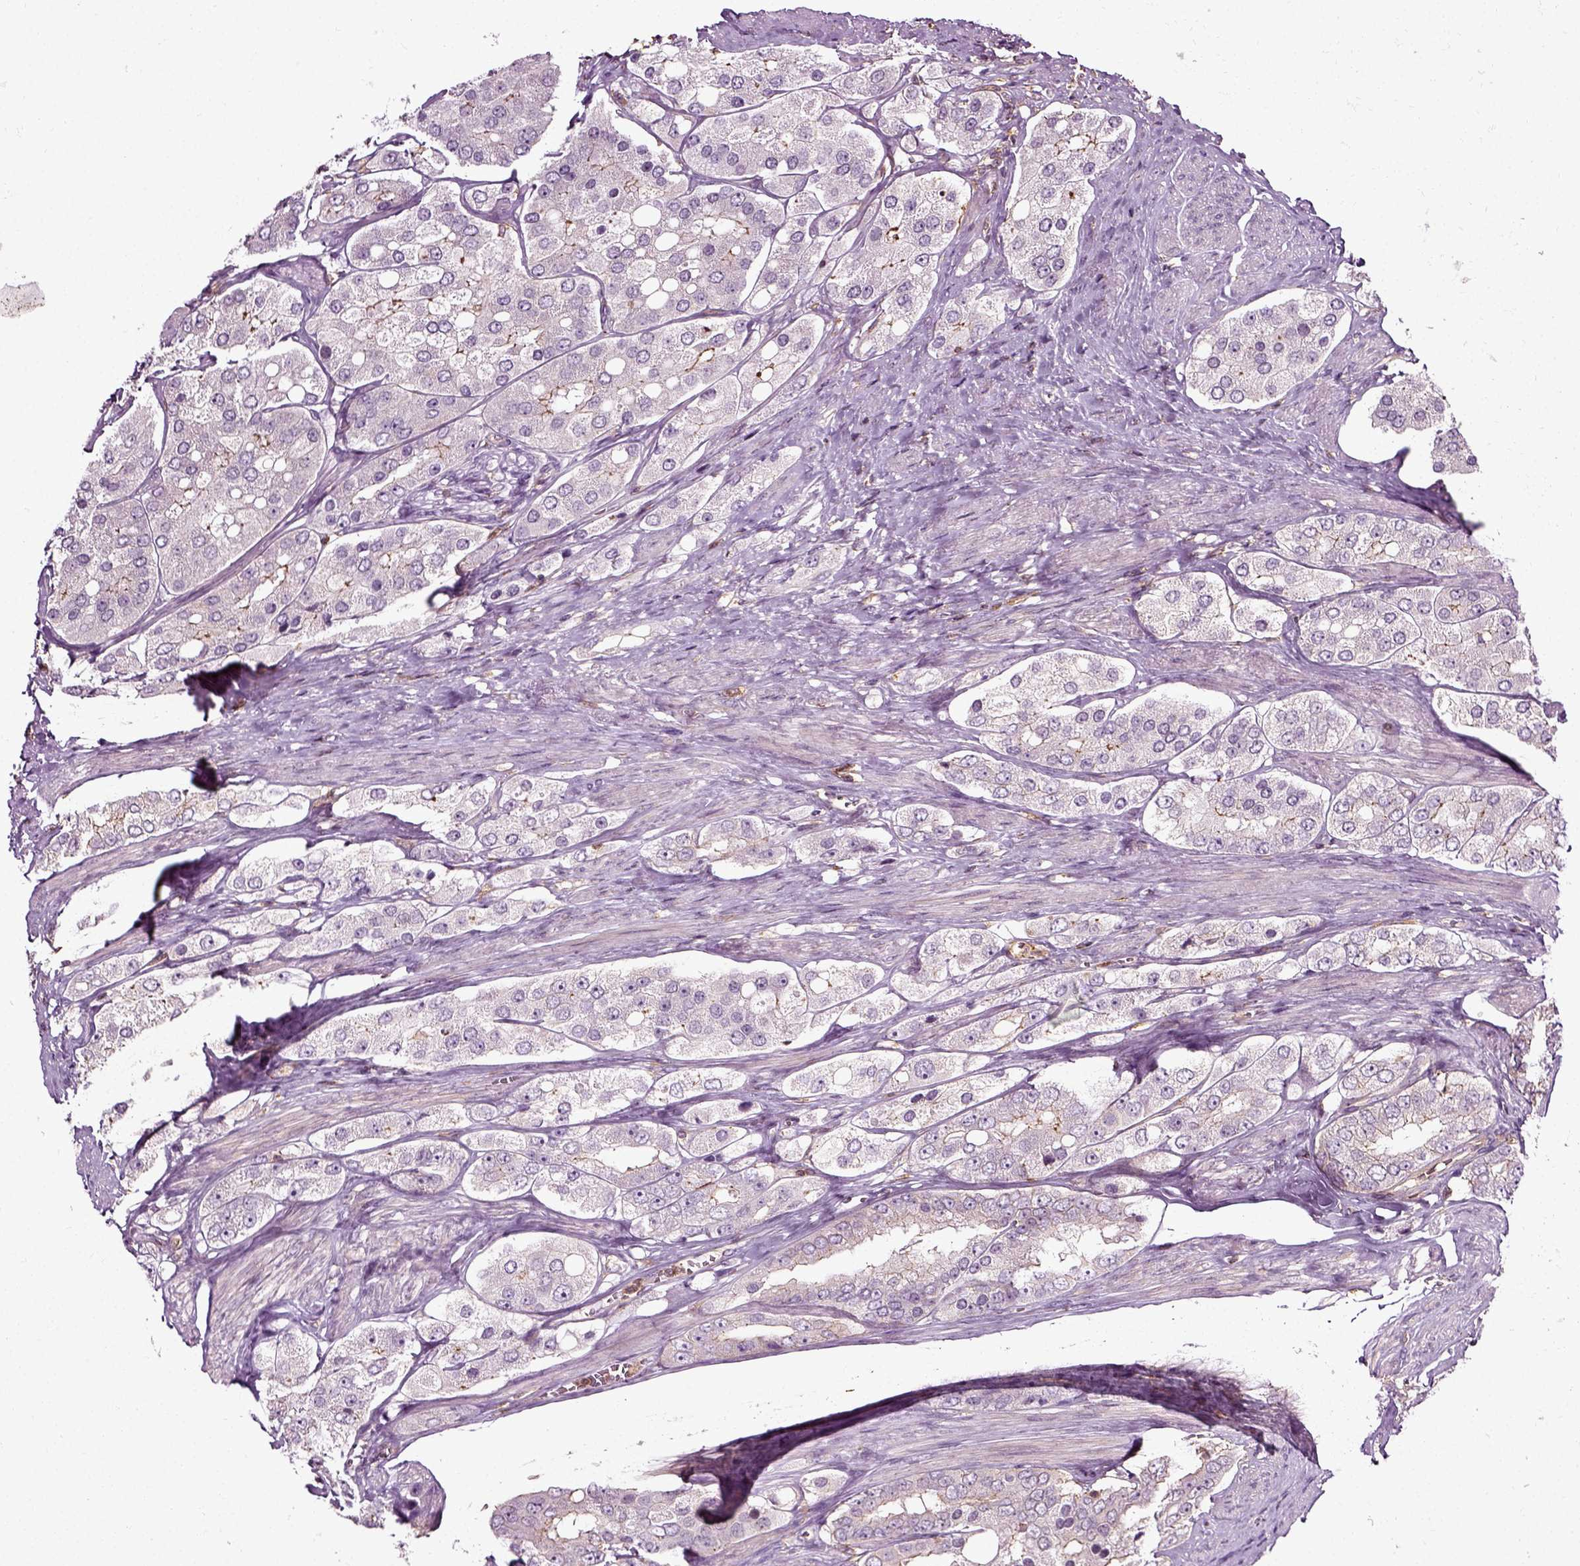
{"staining": {"intensity": "negative", "quantity": "none", "location": "none"}, "tissue": "prostate cancer", "cell_type": "Tumor cells", "image_type": "cancer", "snomed": [{"axis": "morphology", "description": "Adenocarcinoma, Low grade"}, {"axis": "topography", "description": "Prostate"}], "caption": "Histopathology image shows no protein staining in tumor cells of prostate low-grade adenocarcinoma tissue.", "gene": "RHOF", "patient": {"sex": "male", "age": 69}}